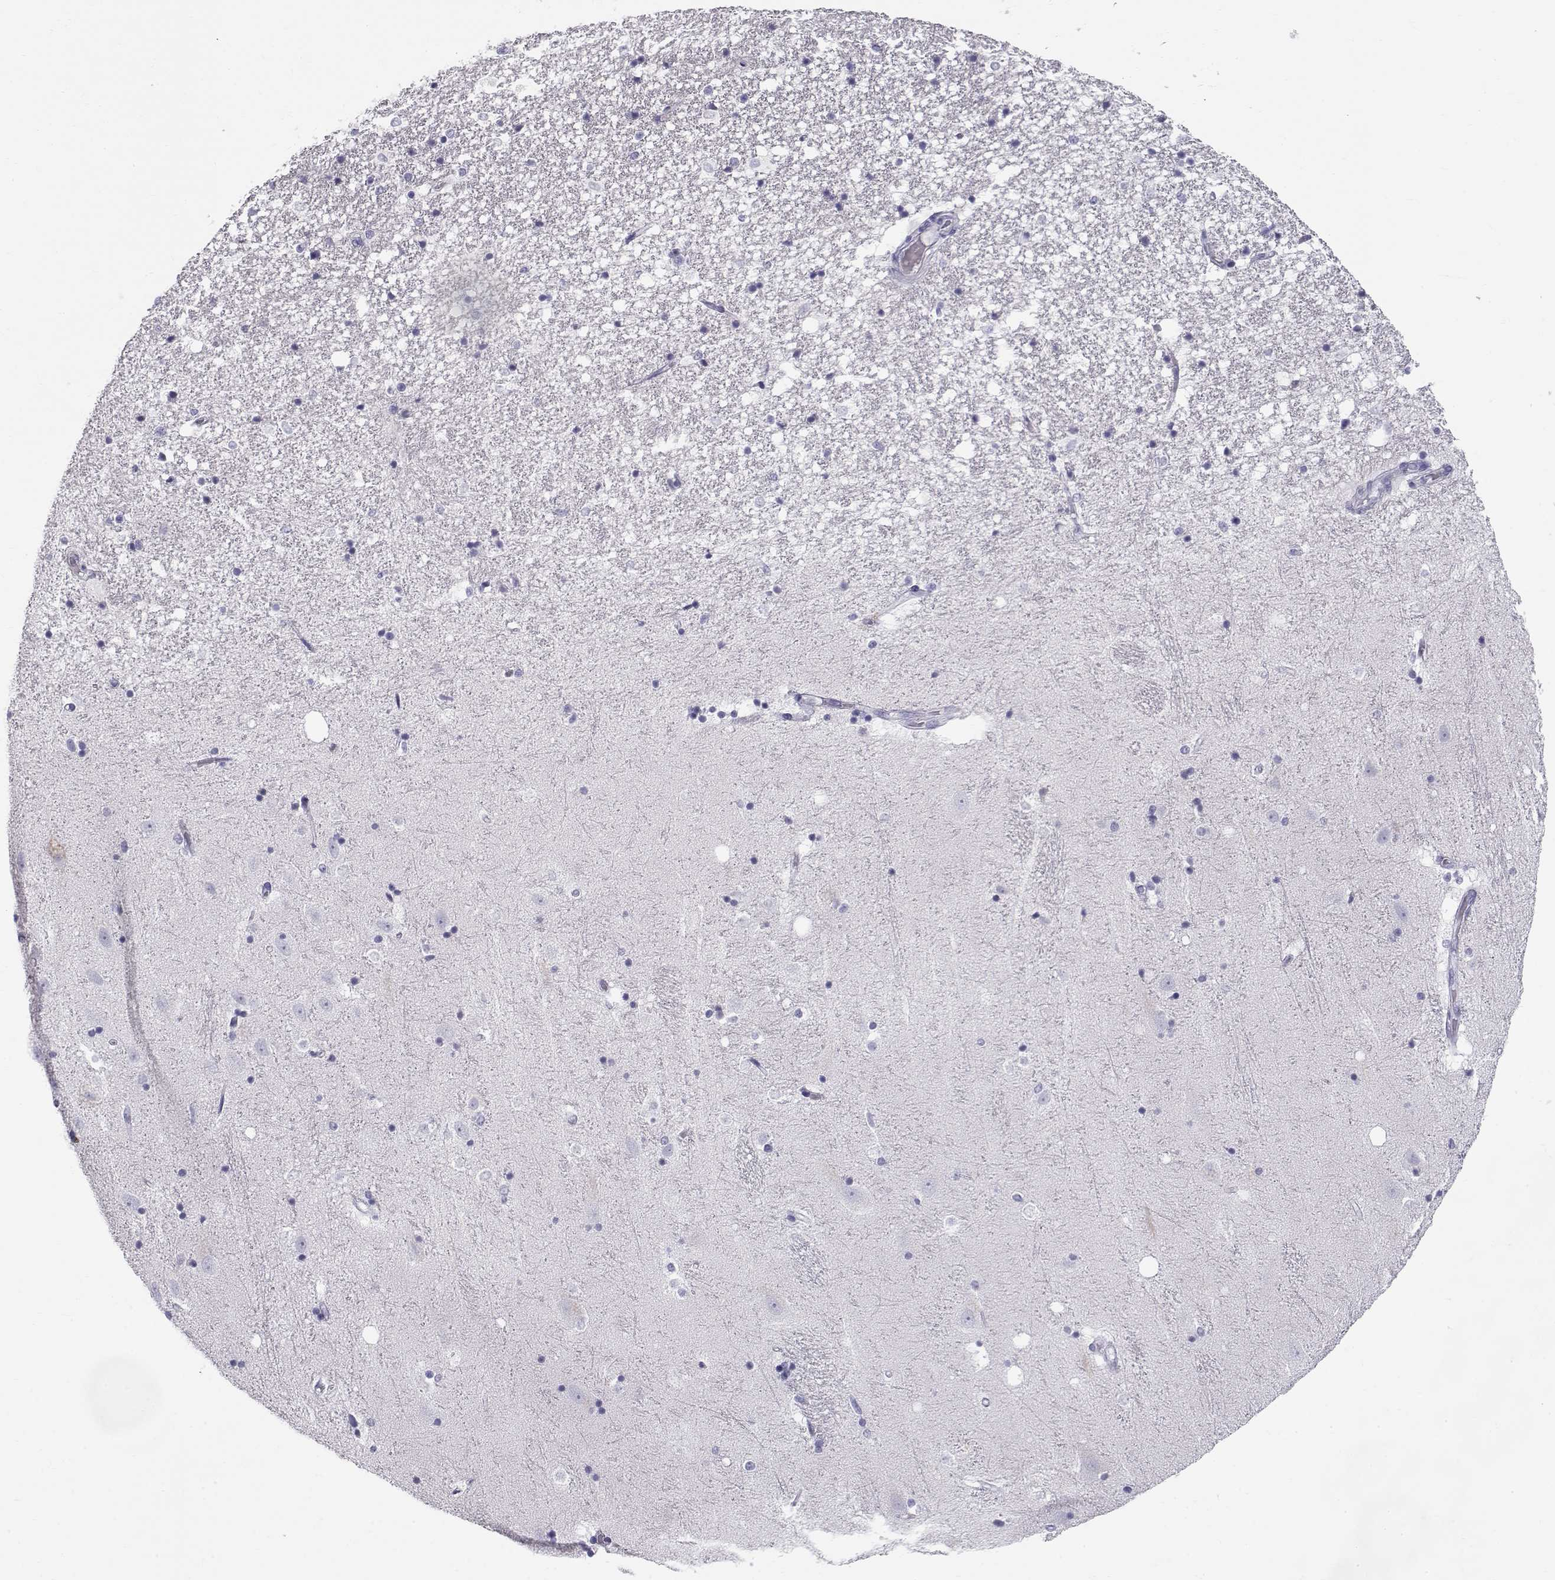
{"staining": {"intensity": "negative", "quantity": "none", "location": "none"}, "tissue": "hippocampus", "cell_type": "Glial cells", "image_type": "normal", "snomed": [{"axis": "morphology", "description": "Normal tissue, NOS"}, {"axis": "topography", "description": "Hippocampus"}], "caption": "Glial cells are negative for brown protein staining in benign hippocampus. (DAB (3,3'-diaminobenzidine) immunohistochemistry (IHC) with hematoxylin counter stain).", "gene": "RNASE12", "patient": {"sex": "male", "age": 49}}